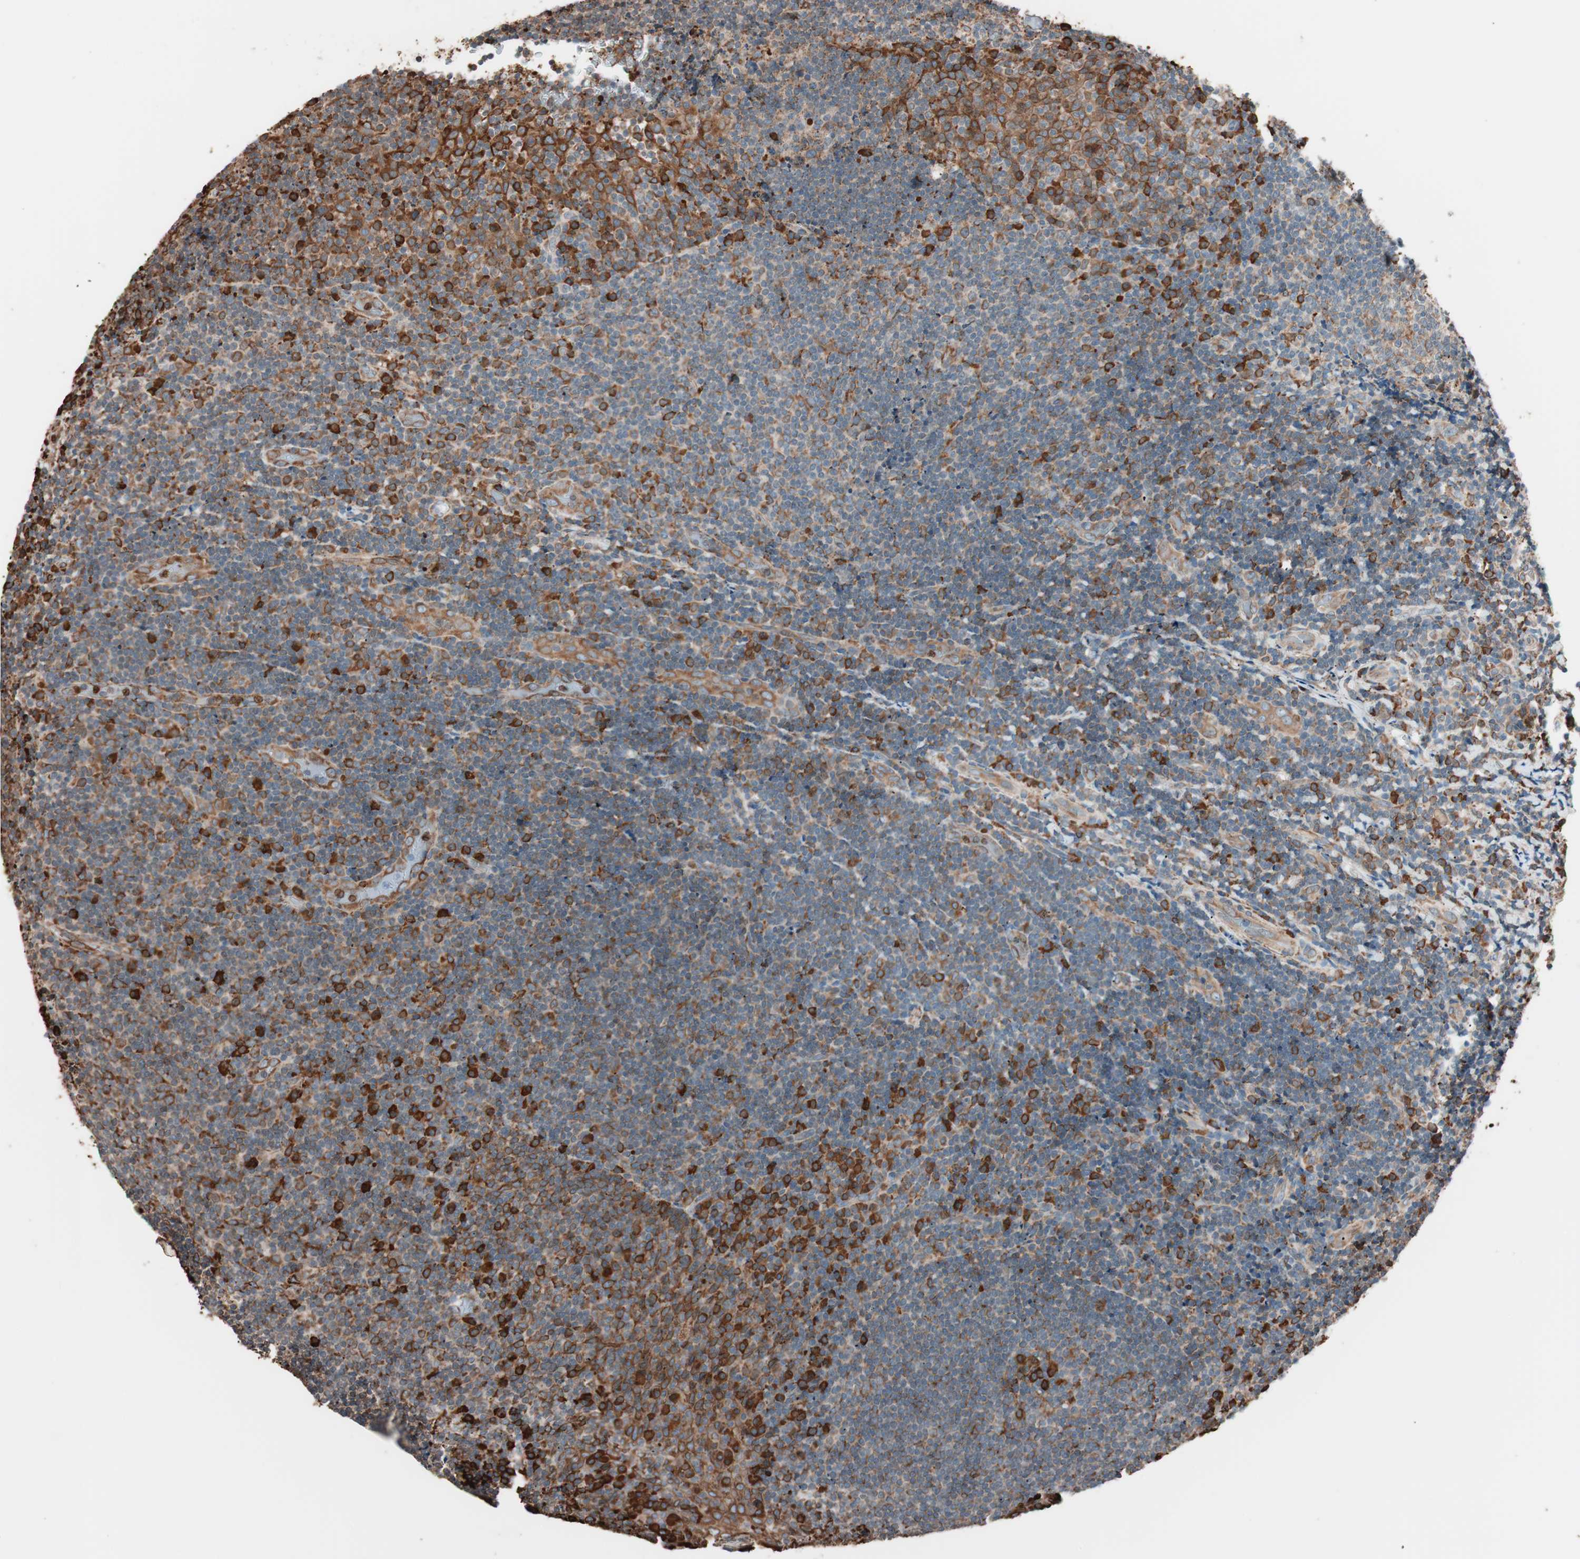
{"staining": {"intensity": "moderate", "quantity": ">75%", "location": "cytoplasmic/membranous"}, "tissue": "lymphoma", "cell_type": "Tumor cells", "image_type": "cancer", "snomed": [{"axis": "morphology", "description": "Malignant lymphoma, non-Hodgkin's type, High grade"}, {"axis": "topography", "description": "Tonsil"}], "caption": "Lymphoma tissue reveals moderate cytoplasmic/membranous positivity in about >75% of tumor cells, visualized by immunohistochemistry. The protein is shown in brown color, while the nuclei are stained blue.", "gene": "VEGFA", "patient": {"sex": "female", "age": 36}}